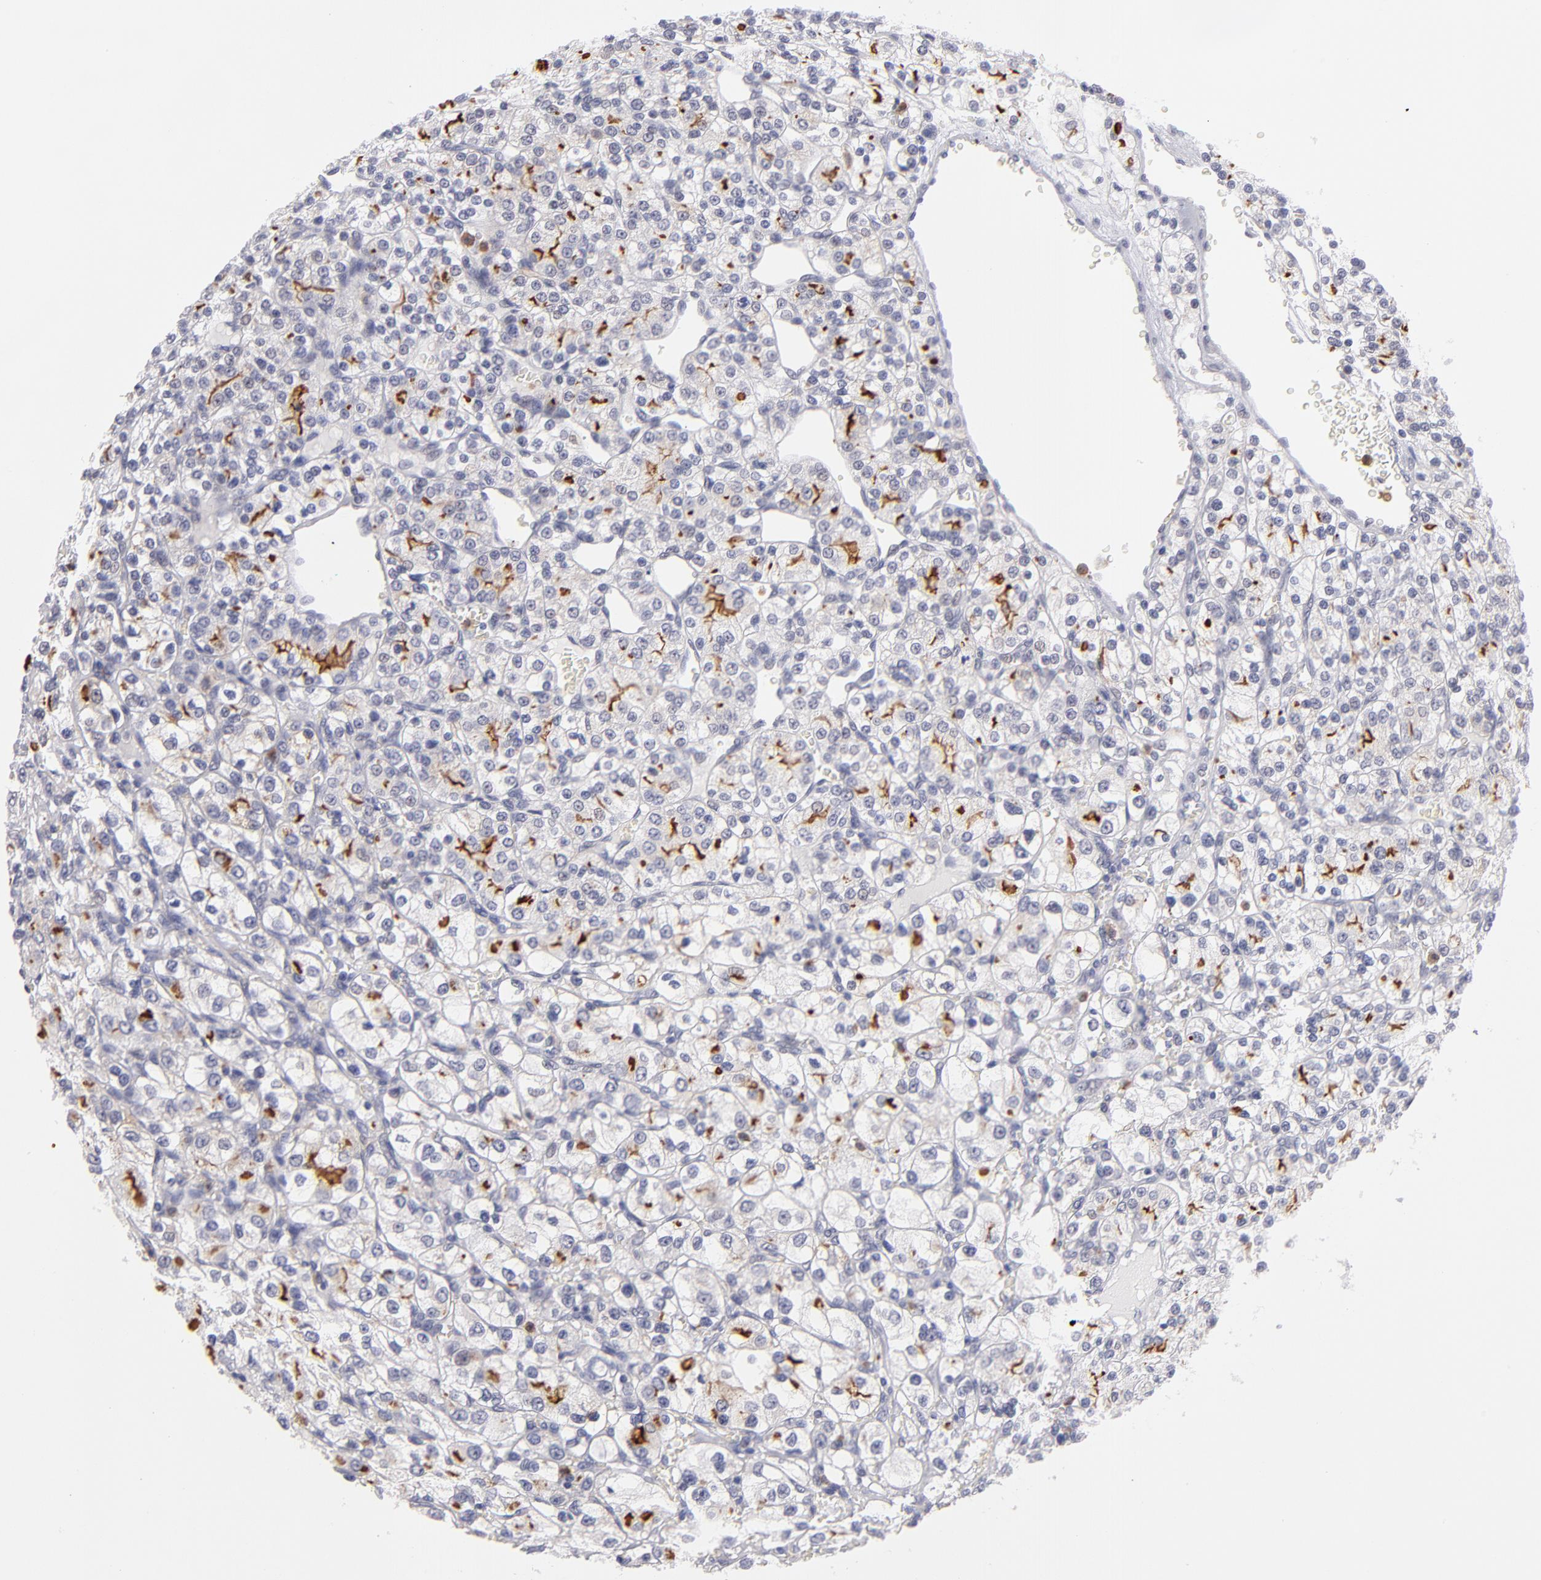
{"staining": {"intensity": "strong", "quantity": "<25%", "location": "cytoplasmic/membranous"}, "tissue": "renal cancer", "cell_type": "Tumor cells", "image_type": "cancer", "snomed": [{"axis": "morphology", "description": "Adenocarcinoma, NOS"}, {"axis": "topography", "description": "Kidney"}], "caption": "Adenocarcinoma (renal) stained for a protein shows strong cytoplasmic/membranous positivity in tumor cells.", "gene": "MGAM", "patient": {"sex": "female", "age": 62}}